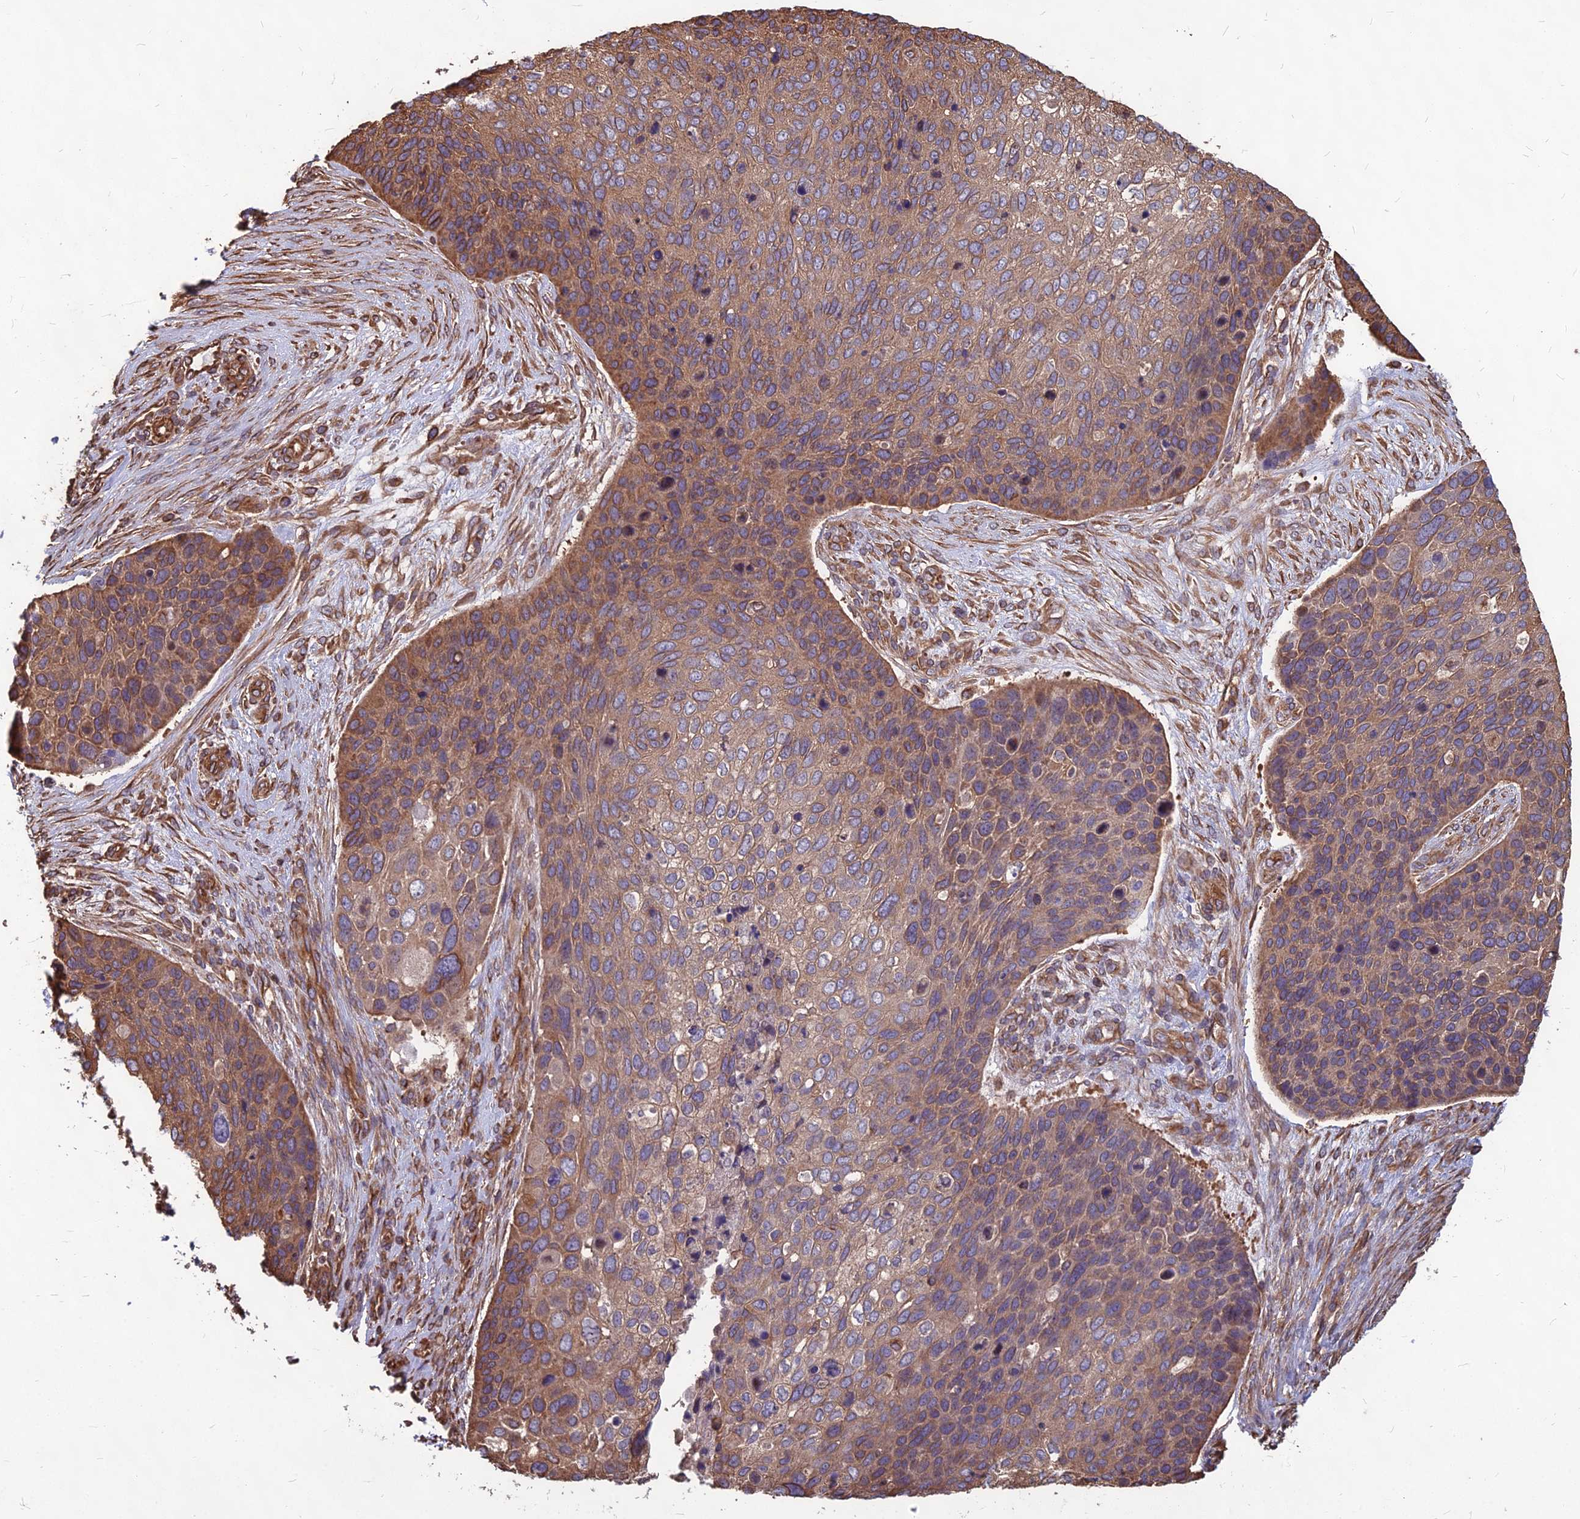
{"staining": {"intensity": "moderate", "quantity": ">75%", "location": "cytoplasmic/membranous"}, "tissue": "skin cancer", "cell_type": "Tumor cells", "image_type": "cancer", "snomed": [{"axis": "morphology", "description": "Basal cell carcinoma"}, {"axis": "topography", "description": "Skin"}], "caption": "Immunohistochemical staining of human skin cancer reveals moderate cytoplasmic/membranous protein expression in approximately >75% of tumor cells.", "gene": "LSM6", "patient": {"sex": "female", "age": 74}}